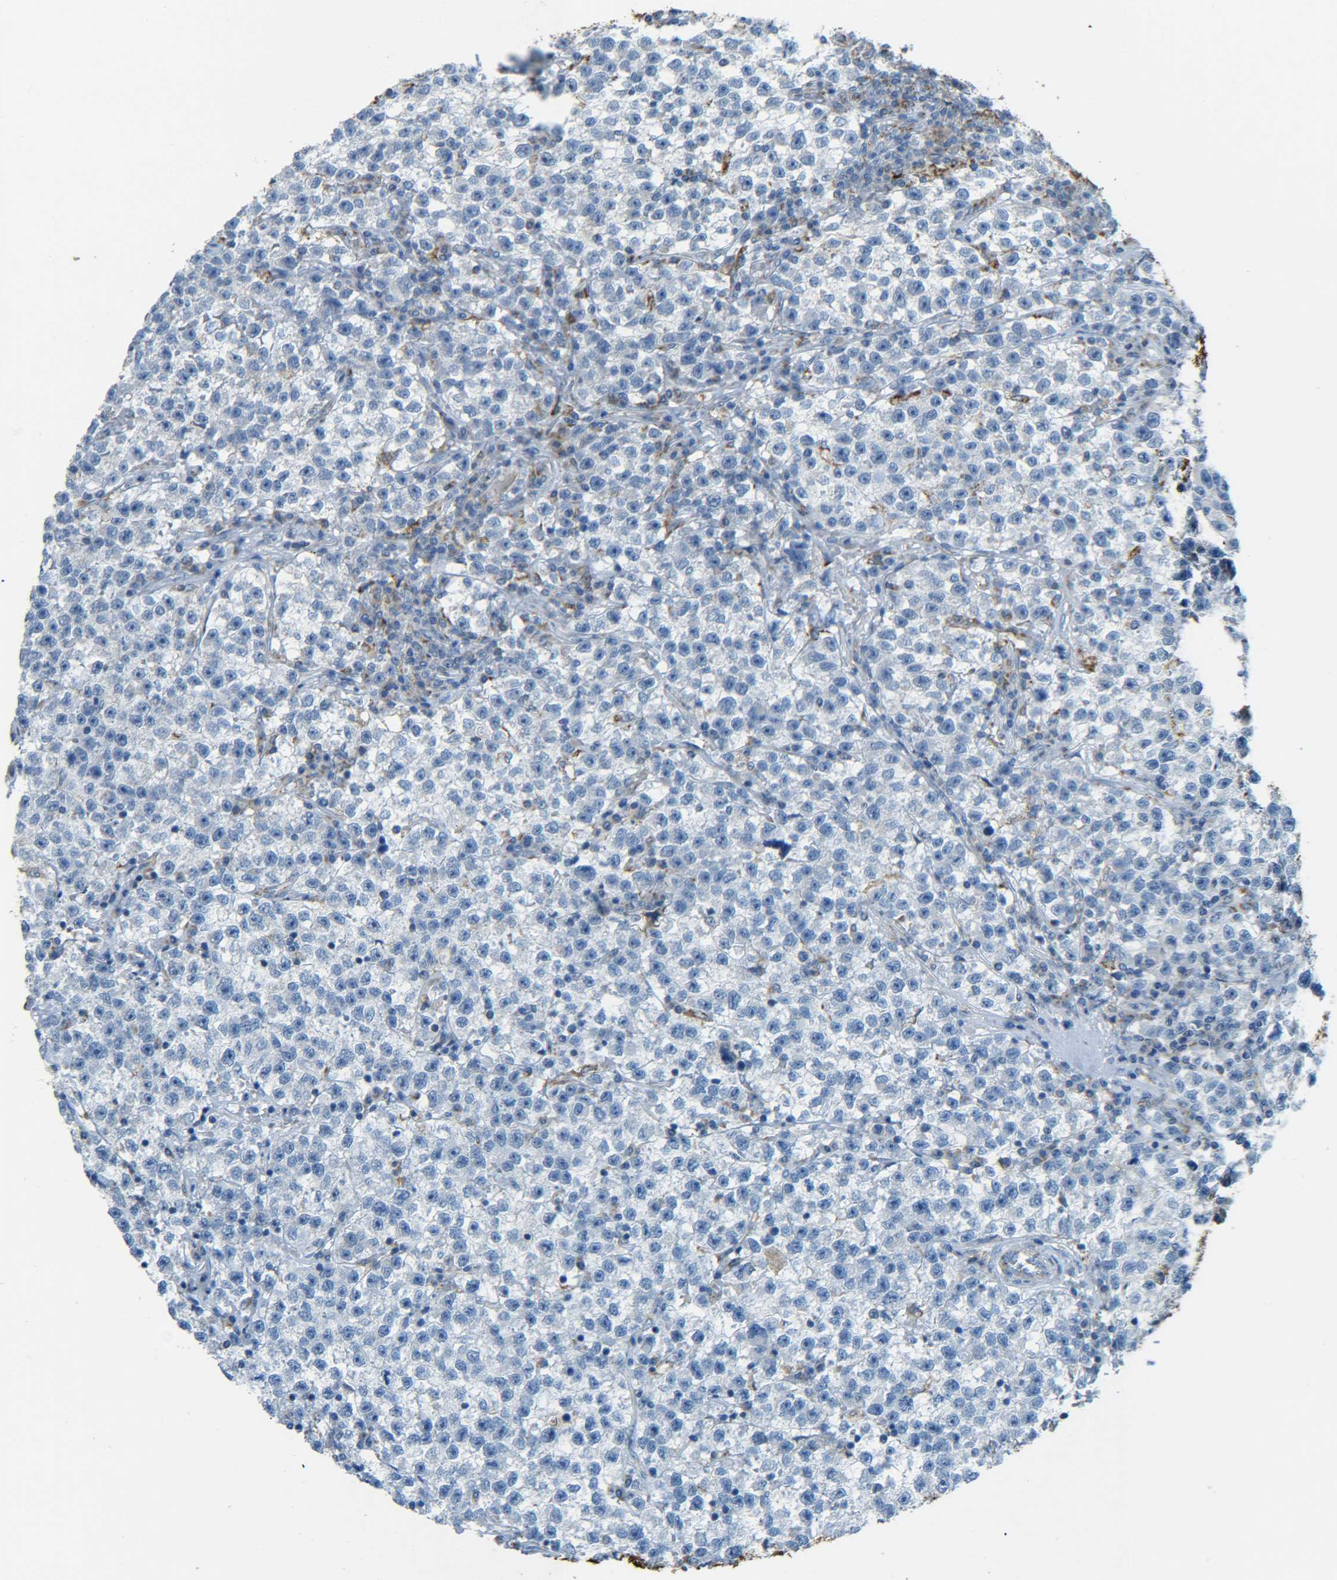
{"staining": {"intensity": "negative", "quantity": "none", "location": "none"}, "tissue": "testis cancer", "cell_type": "Tumor cells", "image_type": "cancer", "snomed": [{"axis": "morphology", "description": "Seminoma, NOS"}, {"axis": "topography", "description": "Testis"}], "caption": "IHC image of neoplastic tissue: human seminoma (testis) stained with DAB reveals no significant protein positivity in tumor cells.", "gene": "CYB5R1", "patient": {"sex": "male", "age": 22}}